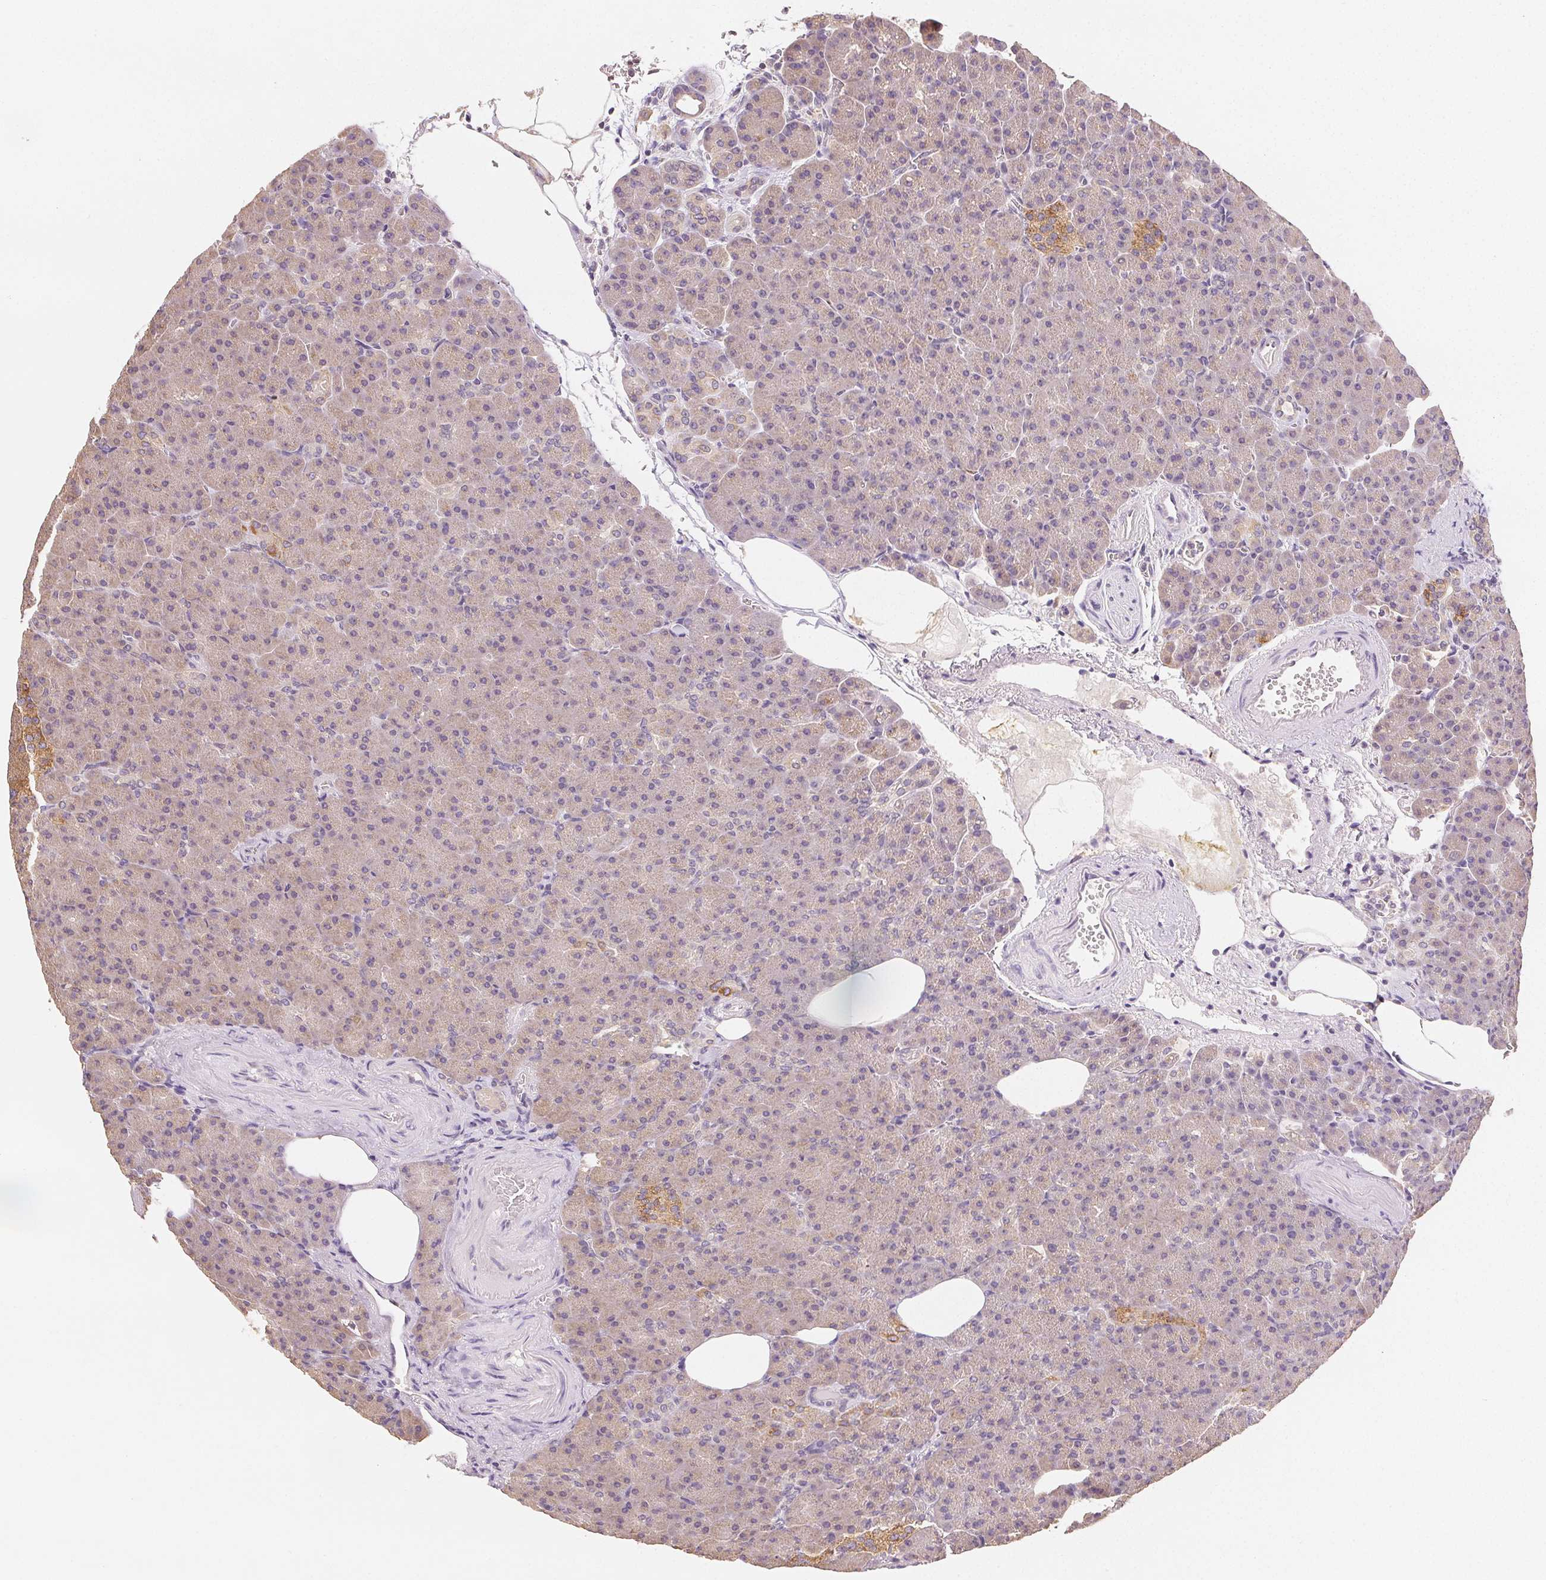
{"staining": {"intensity": "weak", "quantity": "25%-75%", "location": "cytoplasmic/membranous"}, "tissue": "pancreas", "cell_type": "Exocrine glandular cells", "image_type": "normal", "snomed": [{"axis": "morphology", "description": "Normal tissue, NOS"}, {"axis": "topography", "description": "Pancreas"}], "caption": "IHC photomicrograph of normal pancreas stained for a protein (brown), which displays low levels of weak cytoplasmic/membranous staining in about 25%-75% of exocrine glandular cells.", "gene": "SEZ6L2", "patient": {"sex": "female", "age": 74}}